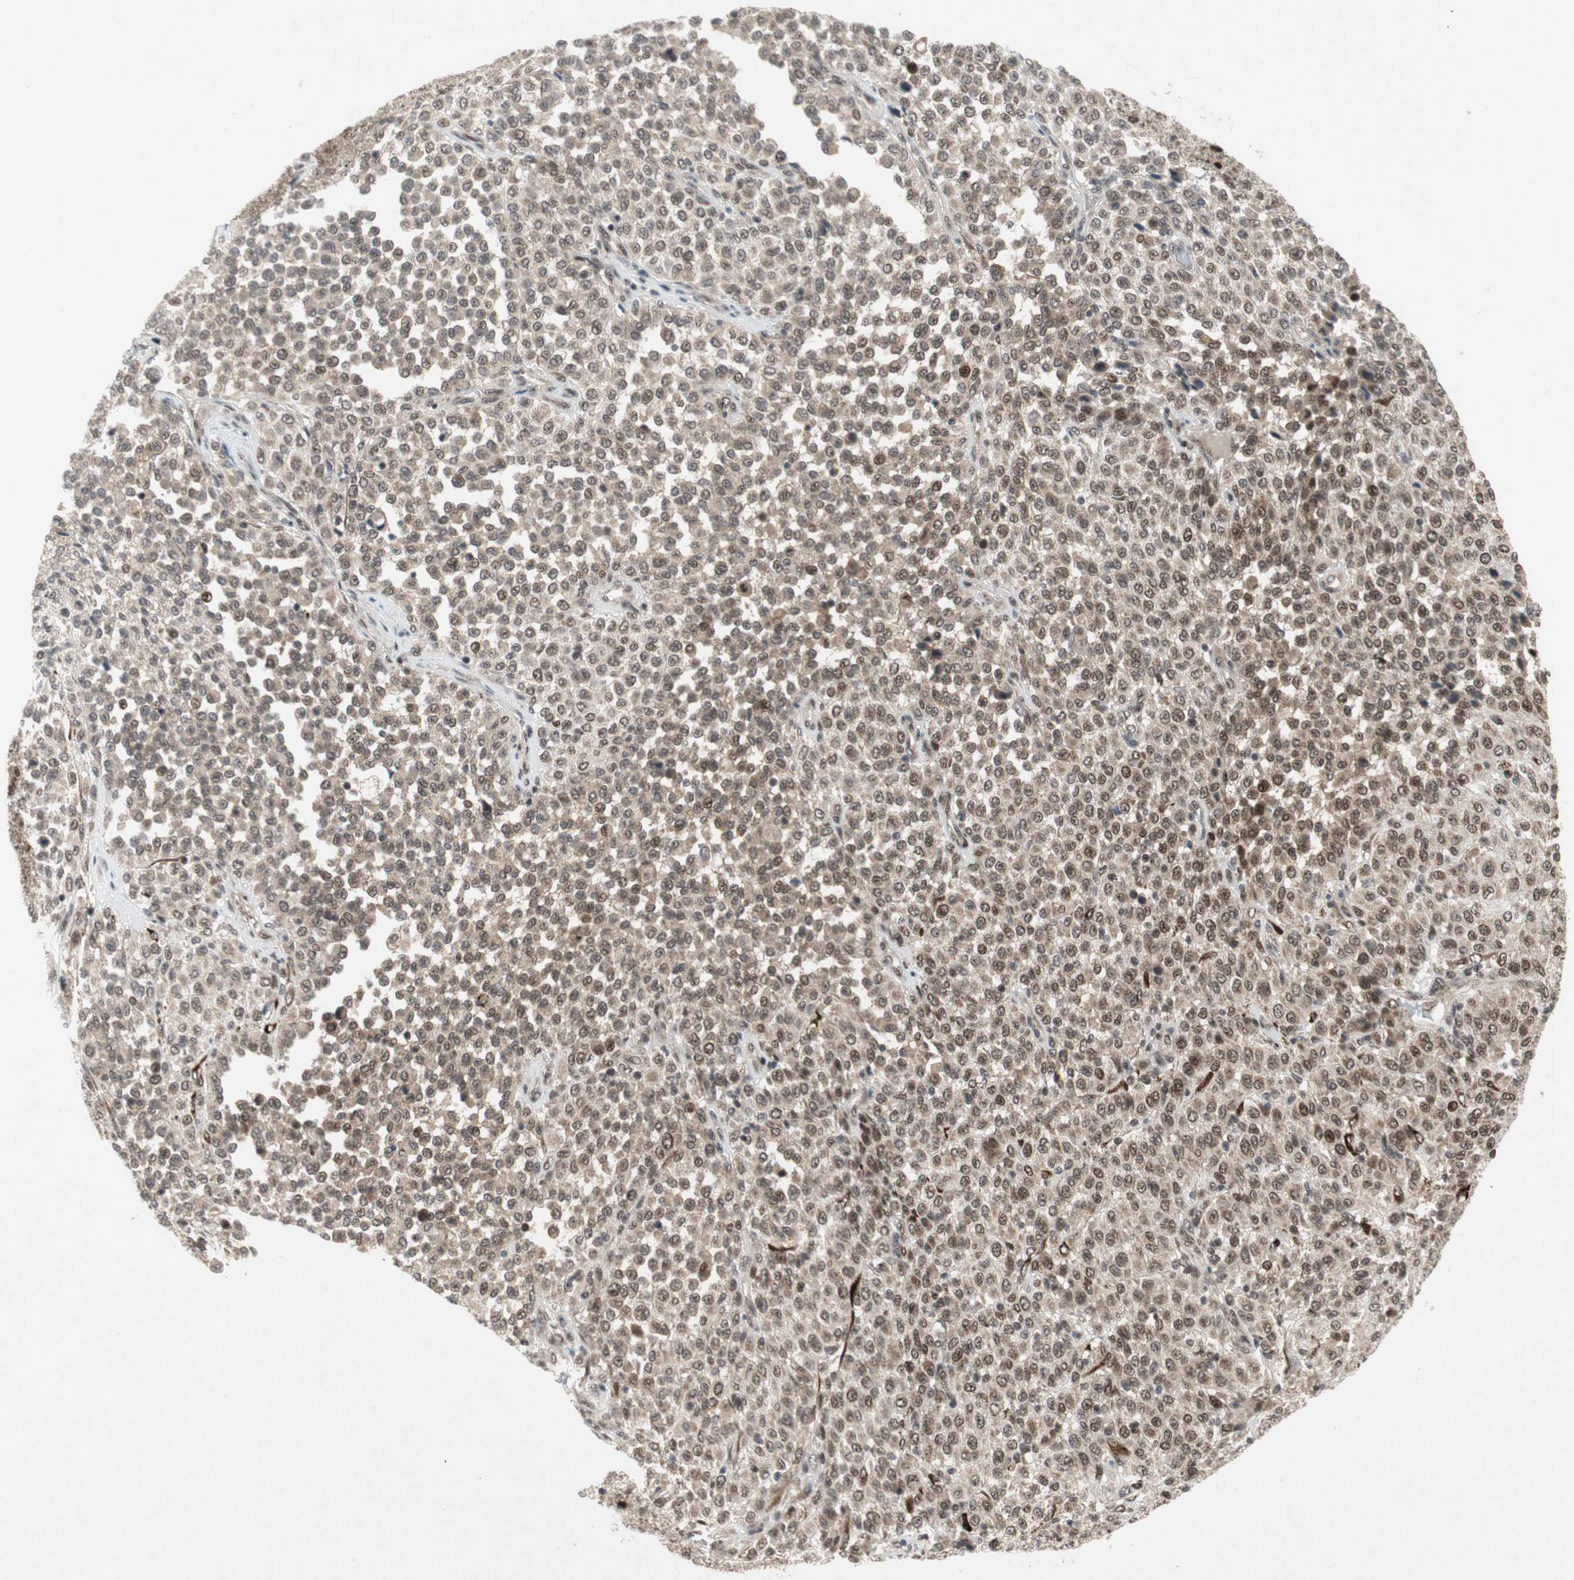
{"staining": {"intensity": "moderate", "quantity": ">75%", "location": "nuclear"}, "tissue": "melanoma", "cell_type": "Tumor cells", "image_type": "cancer", "snomed": [{"axis": "morphology", "description": "Malignant melanoma, Metastatic site"}, {"axis": "topography", "description": "Pancreas"}], "caption": "IHC (DAB (3,3'-diaminobenzidine)) staining of human malignant melanoma (metastatic site) demonstrates moderate nuclear protein positivity in approximately >75% of tumor cells.", "gene": "TCF12", "patient": {"sex": "female", "age": 30}}